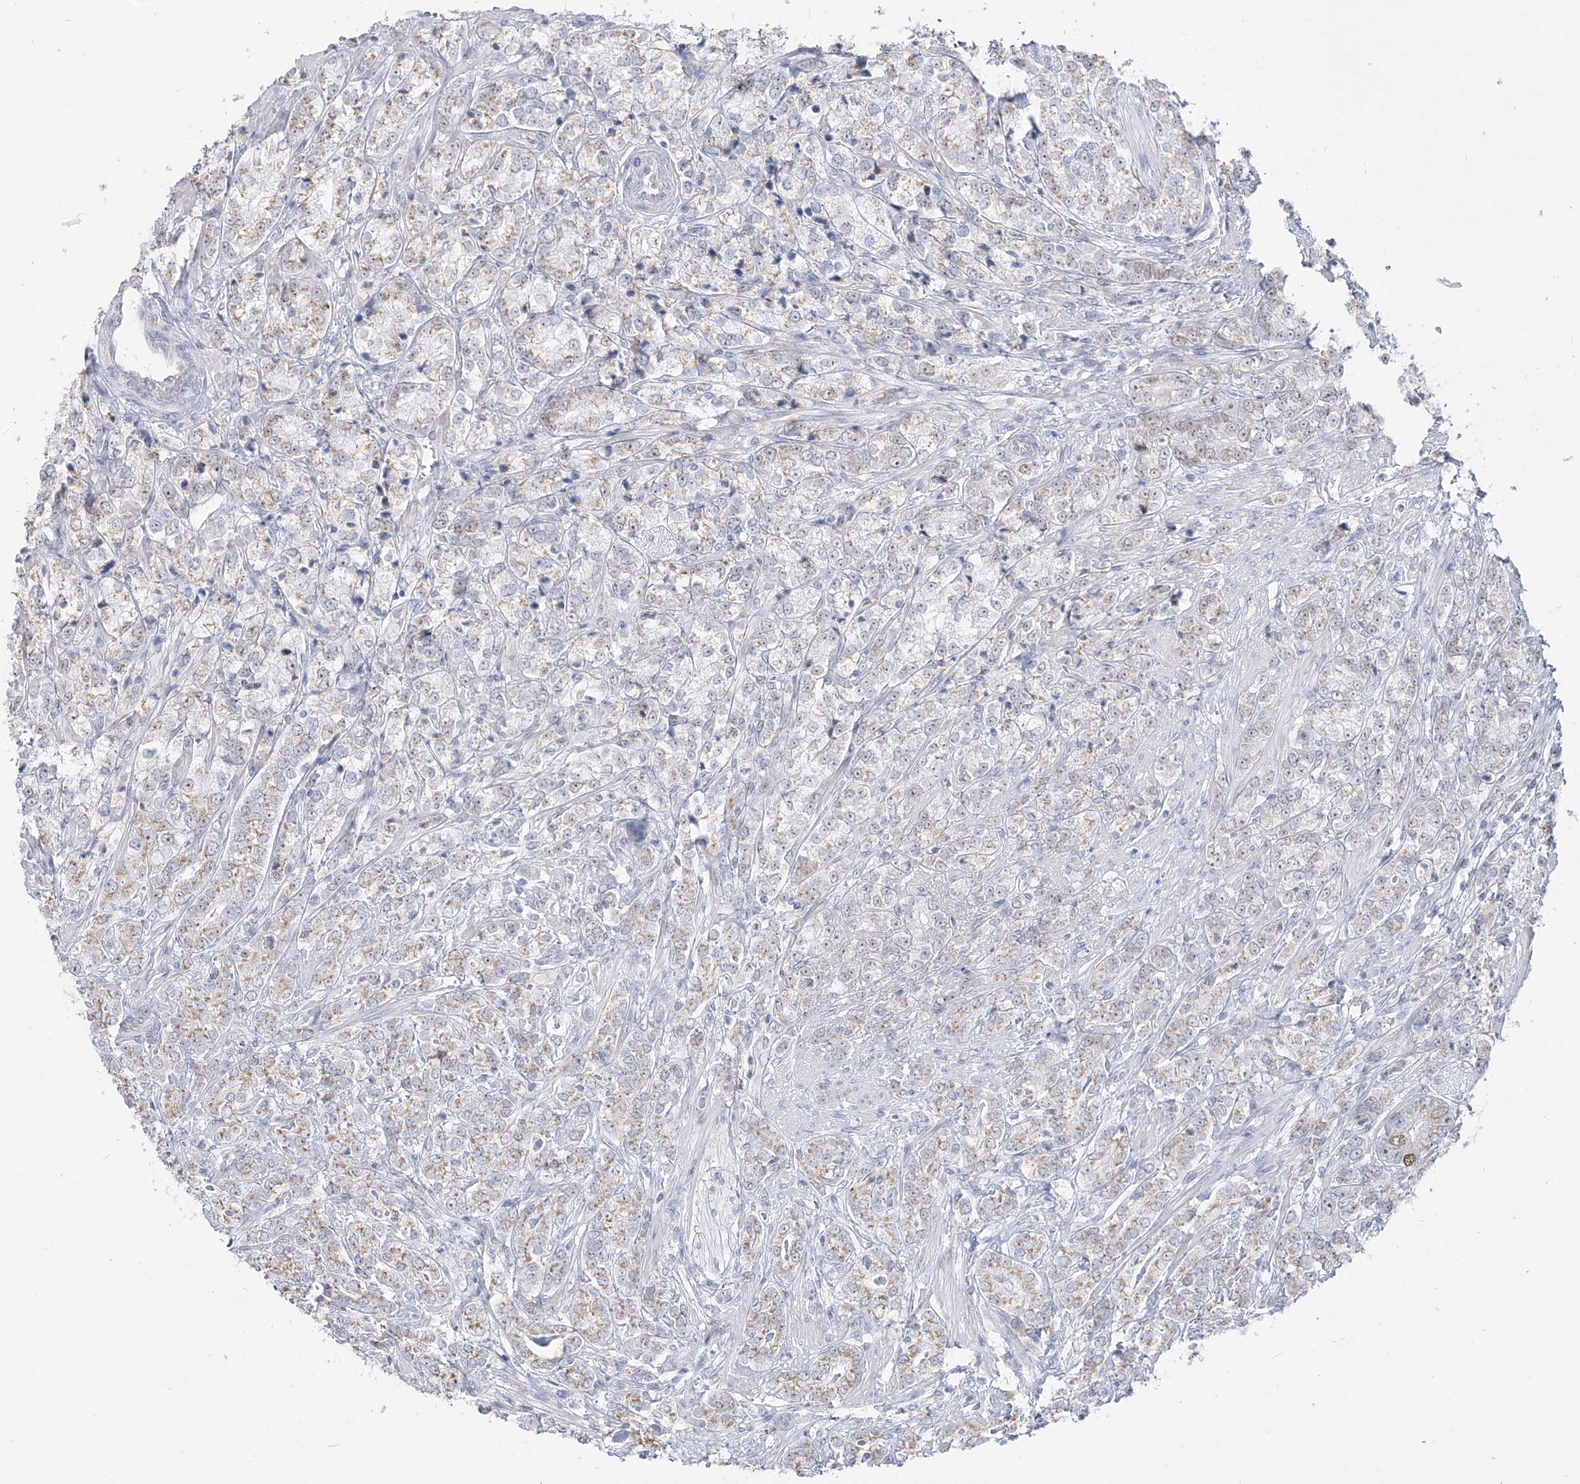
{"staining": {"intensity": "weak", "quantity": "25%-75%", "location": "cytoplasmic/membranous"}, "tissue": "prostate cancer", "cell_type": "Tumor cells", "image_type": "cancer", "snomed": [{"axis": "morphology", "description": "Adenocarcinoma, High grade"}, {"axis": "topography", "description": "Prostate"}], "caption": "A brown stain highlights weak cytoplasmic/membranous positivity of a protein in prostate high-grade adenocarcinoma tumor cells.", "gene": "DDX21", "patient": {"sex": "male", "age": 69}}